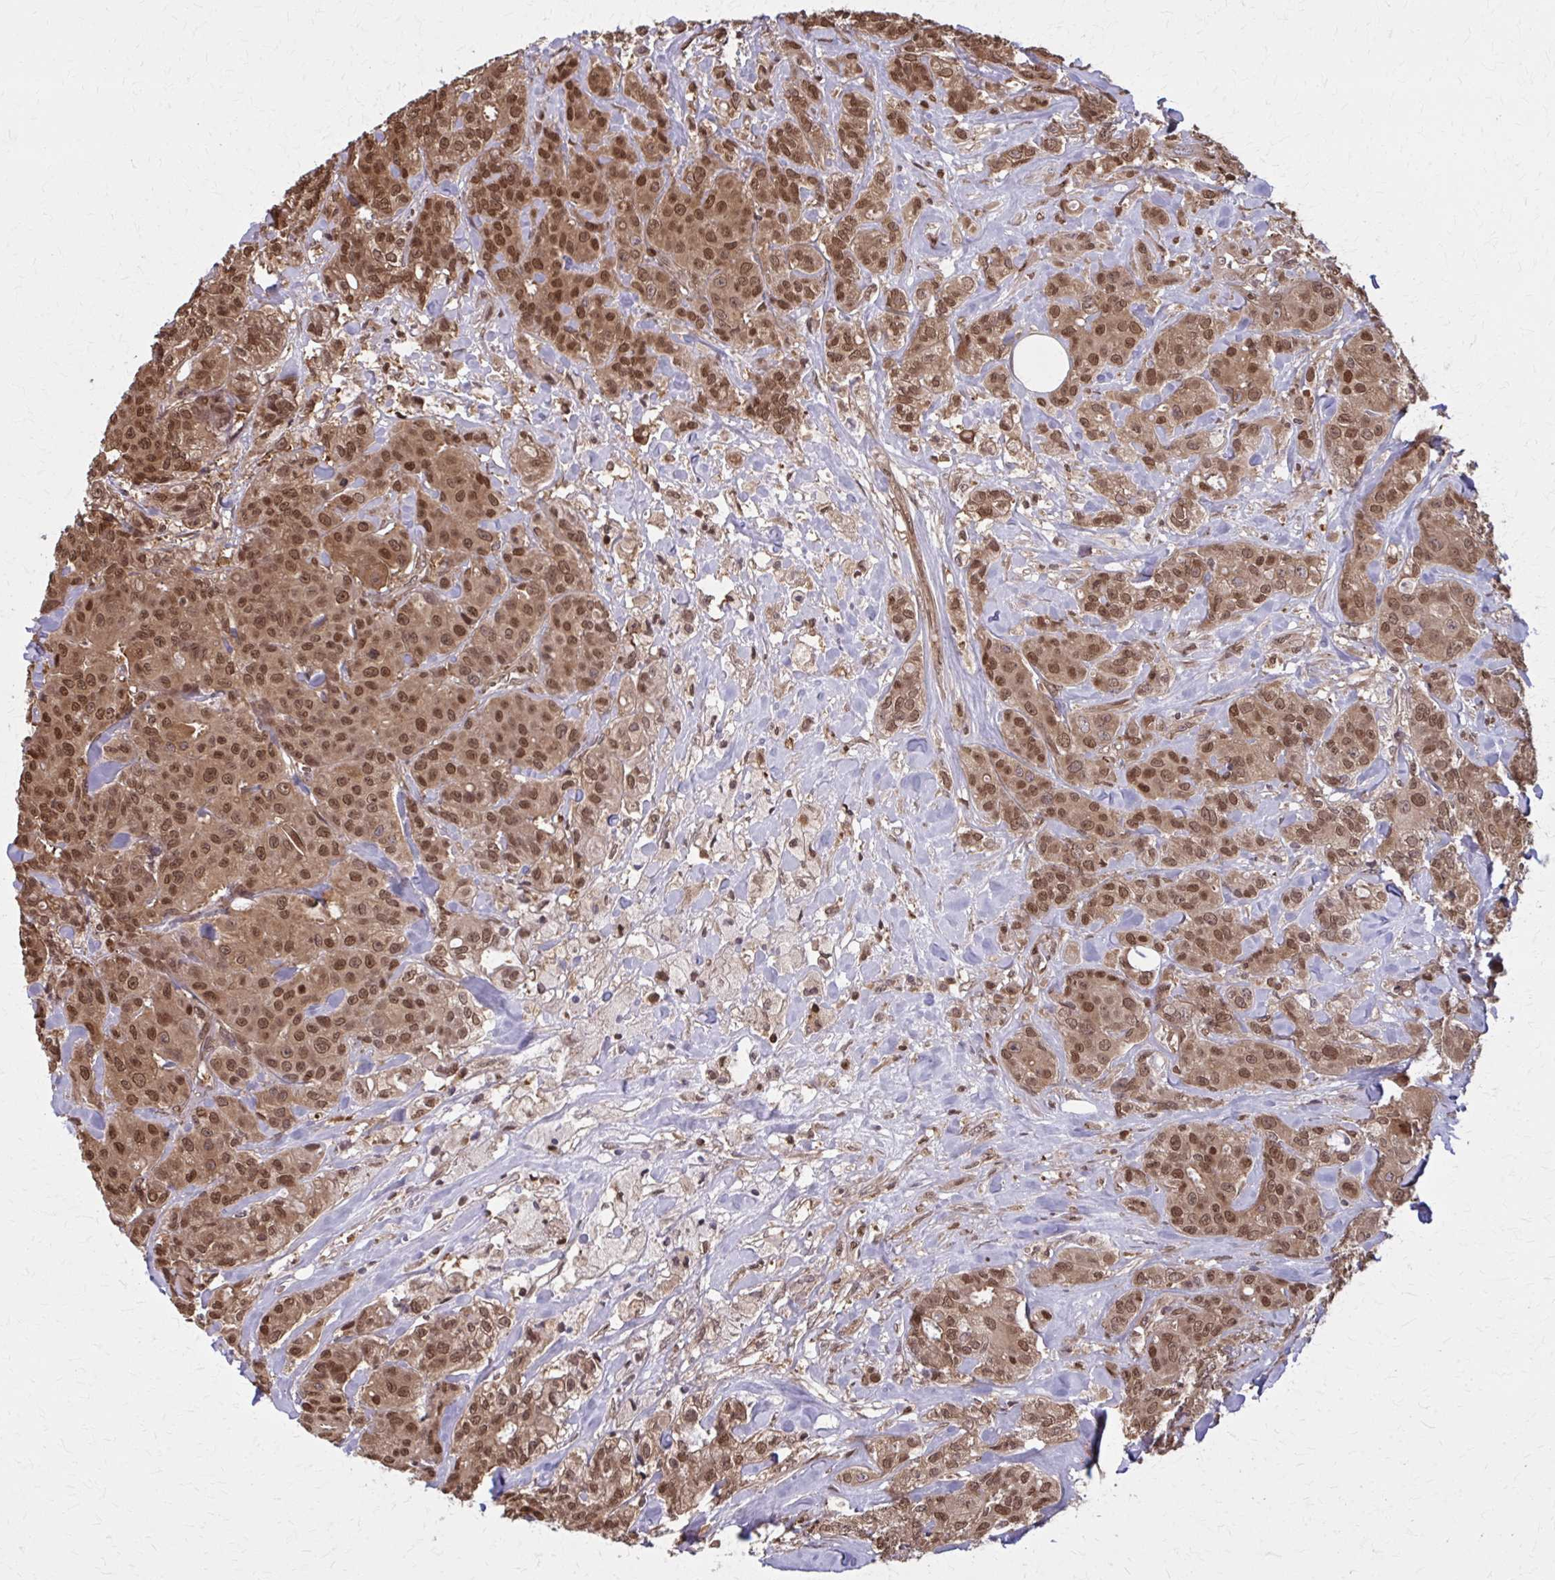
{"staining": {"intensity": "moderate", "quantity": ">75%", "location": "cytoplasmic/membranous,nuclear"}, "tissue": "breast cancer", "cell_type": "Tumor cells", "image_type": "cancer", "snomed": [{"axis": "morphology", "description": "Normal tissue, NOS"}, {"axis": "morphology", "description": "Duct carcinoma"}, {"axis": "topography", "description": "Breast"}], "caption": "Human breast cancer stained with a protein marker reveals moderate staining in tumor cells.", "gene": "MDH1", "patient": {"sex": "female", "age": 43}}